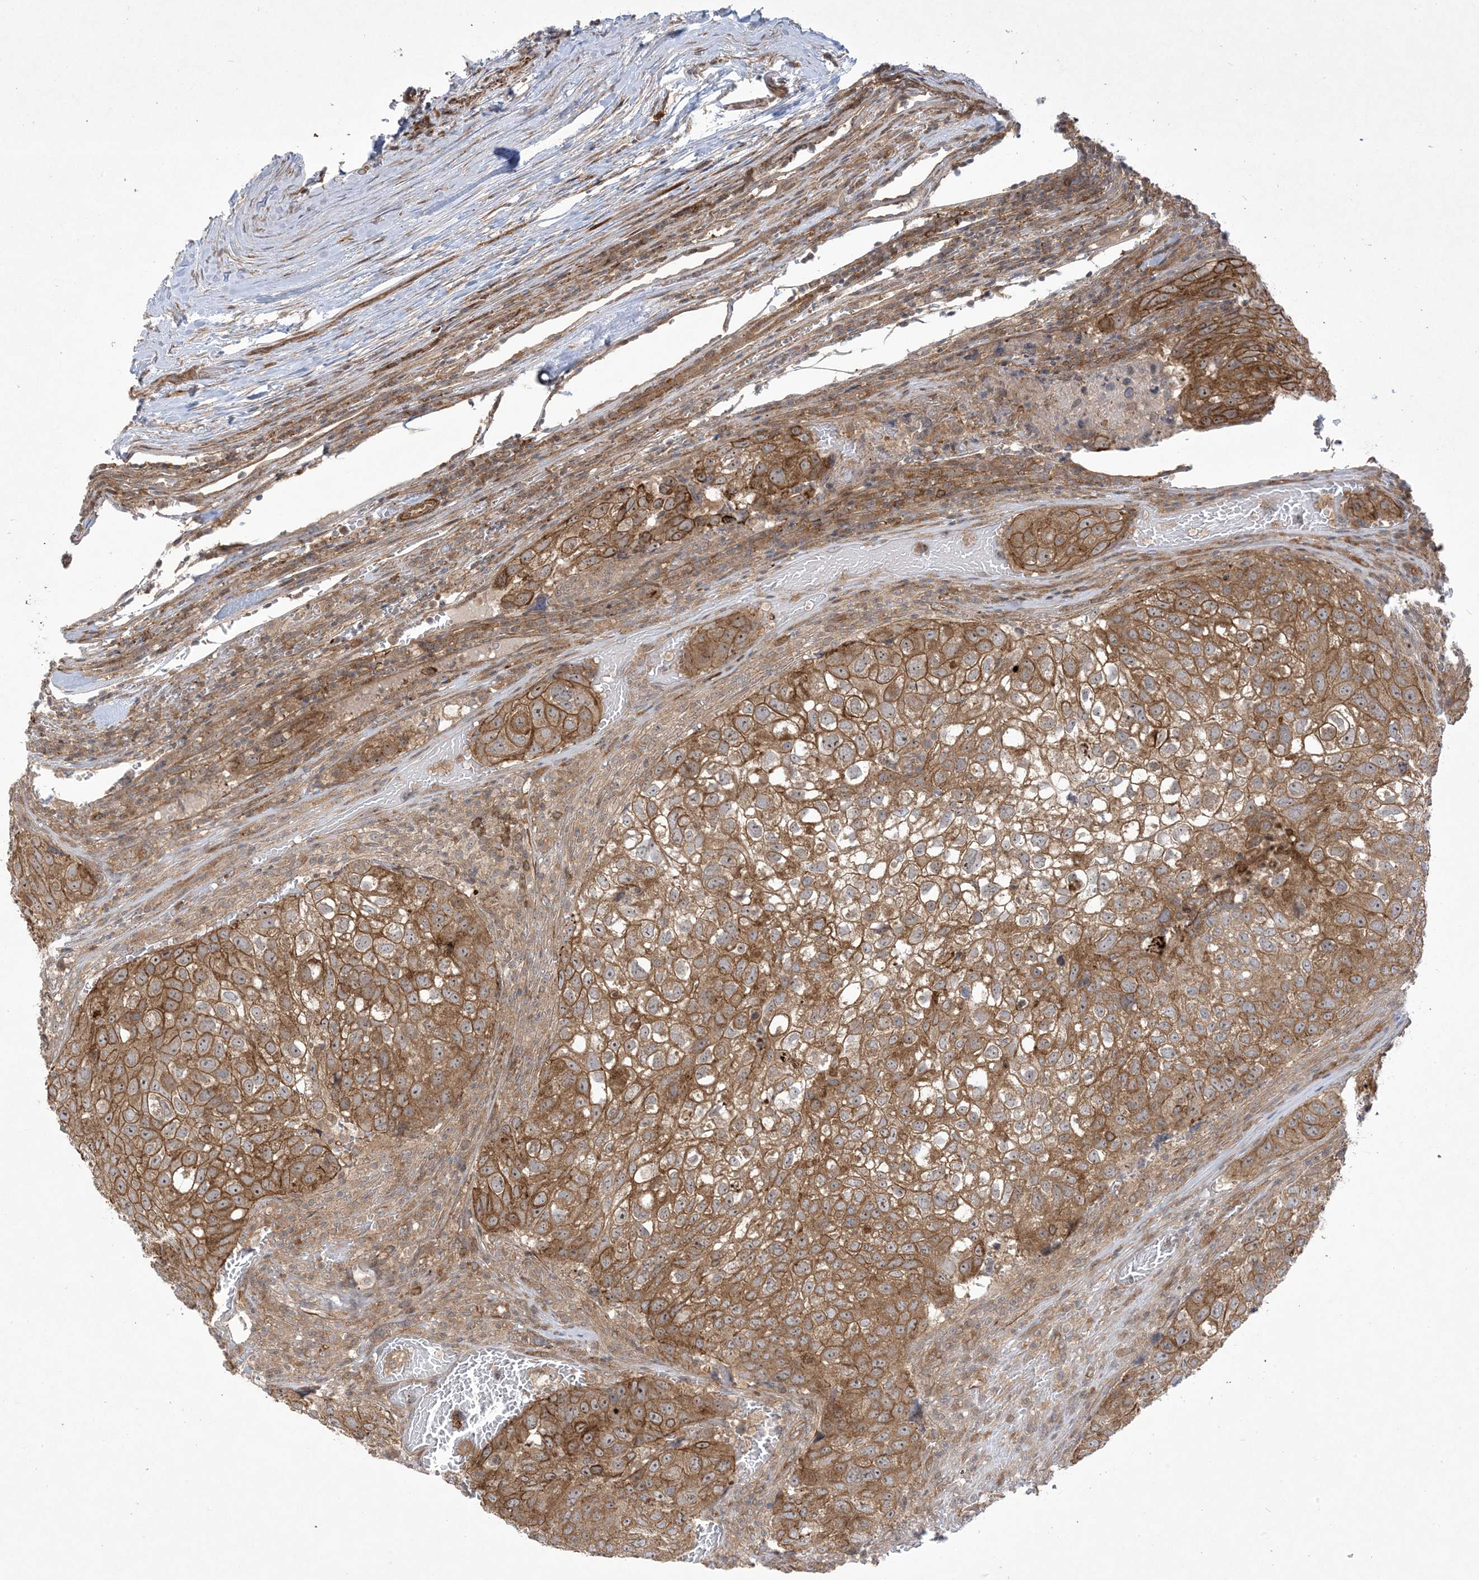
{"staining": {"intensity": "moderate", "quantity": ">75%", "location": "cytoplasmic/membranous,nuclear"}, "tissue": "urothelial cancer", "cell_type": "Tumor cells", "image_type": "cancer", "snomed": [{"axis": "morphology", "description": "Urothelial carcinoma, High grade"}, {"axis": "topography", "description": "Lymph node"}, {"axis": "topography", "description": "Urinary bladder"}], "caption": "Urothelial carcinoma (high-grade) stained for a protein displays moderate cytoplasmic/membranous and nuclear positivity in tumor cells. (DAB (3,3'-diaminobenzidine) = brown stain, brightfield microscopy at high magnification).", "gene": "SOGA3", "patient": {"sex": "male", "age": 51}}